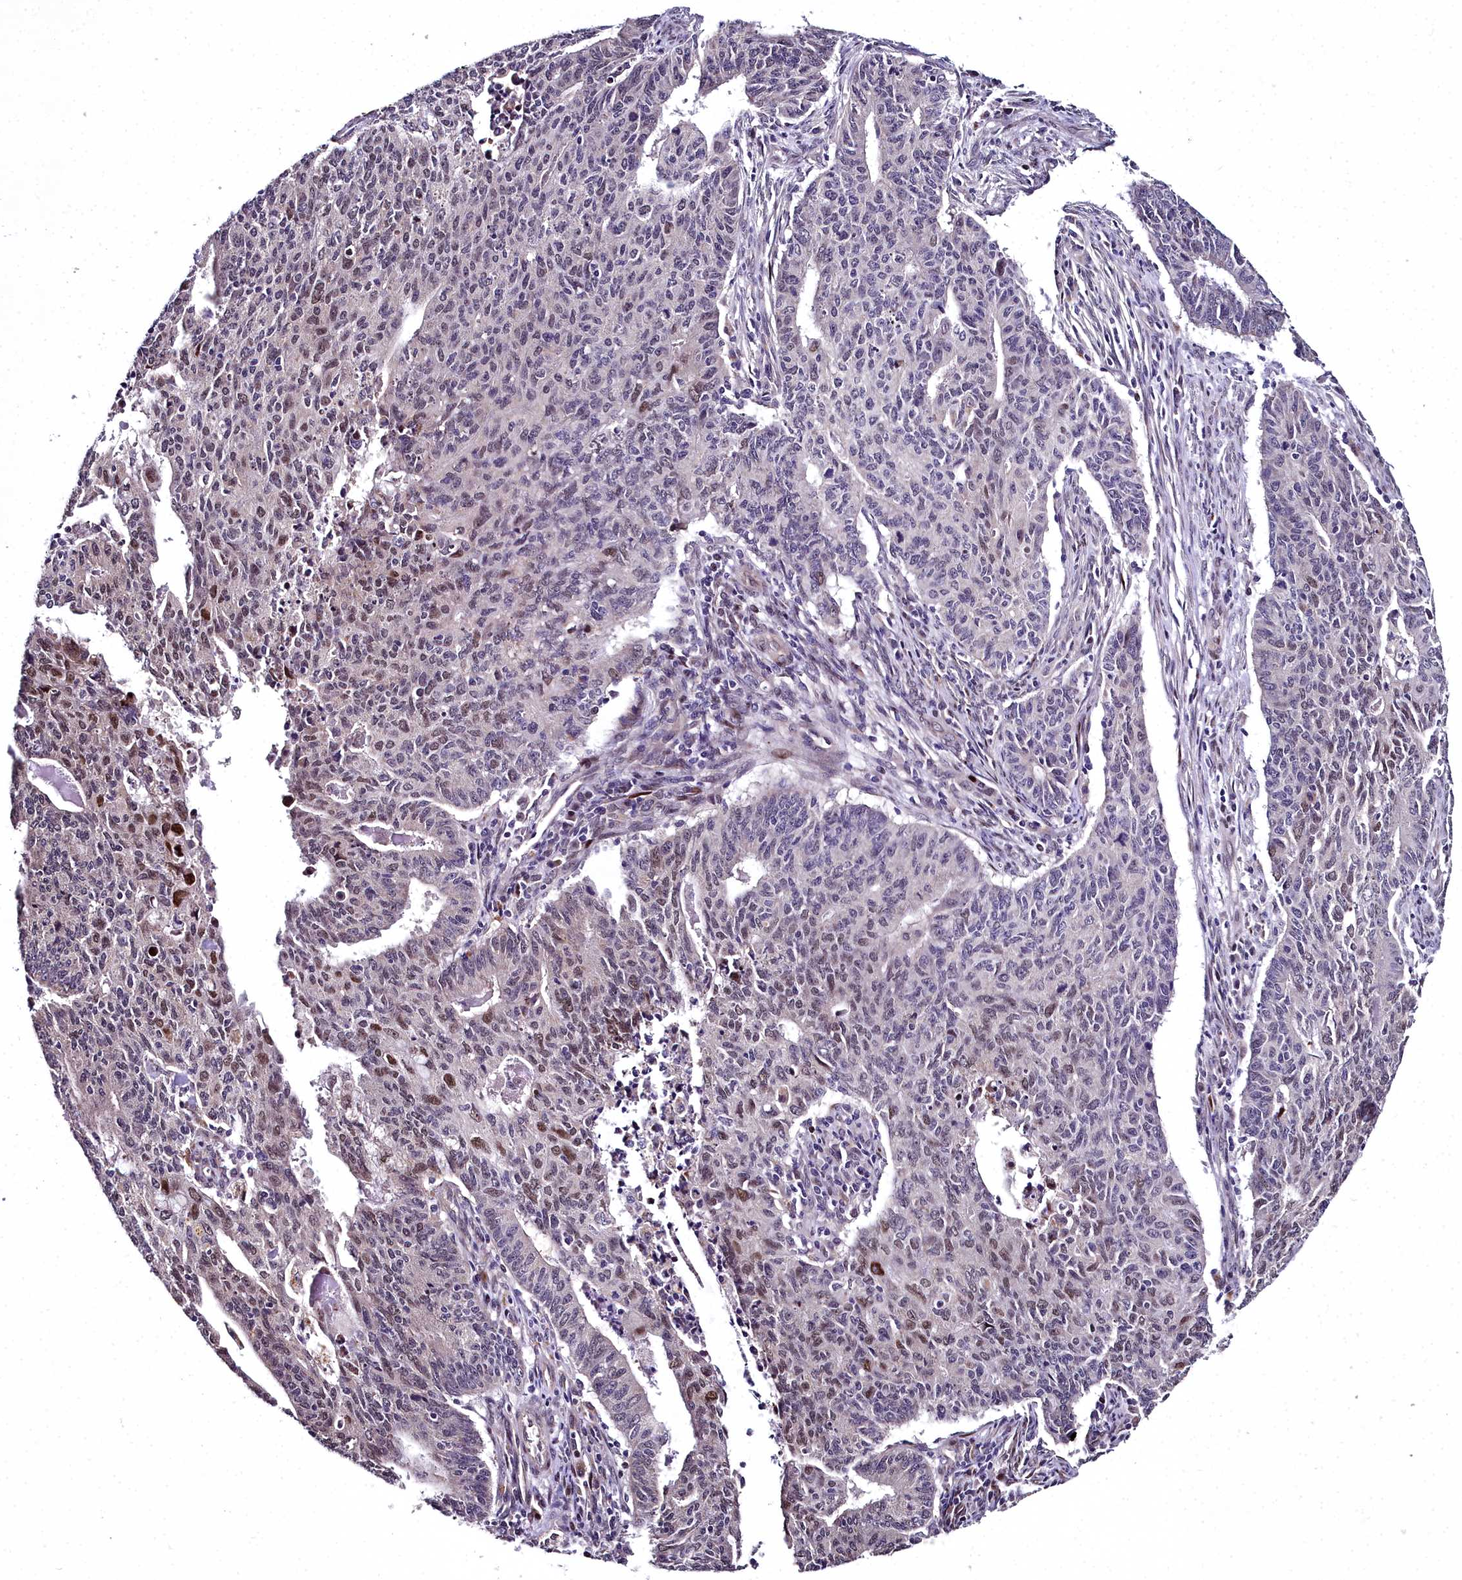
{"staining": {"intensity": "moderate", "quantity": "<25%", "location": "nuclear"}, "tissue": "endometrial cancer", "cell_type": "Tumor cells", "image_type": "cancer", "snomed": [{"axis": "morphology", "description": "Adenocarcinoma, NOS"}, {"axis": "topography", "description": "Endometrium"}], "caption": "About <25% of tumor cells in human endometrial cancer reveal moderate nuclear protein expression as visualized by brown immunohistochemical staining.", "gene": "AP1M1", "patient": {"sex": "female", "age": 59}}